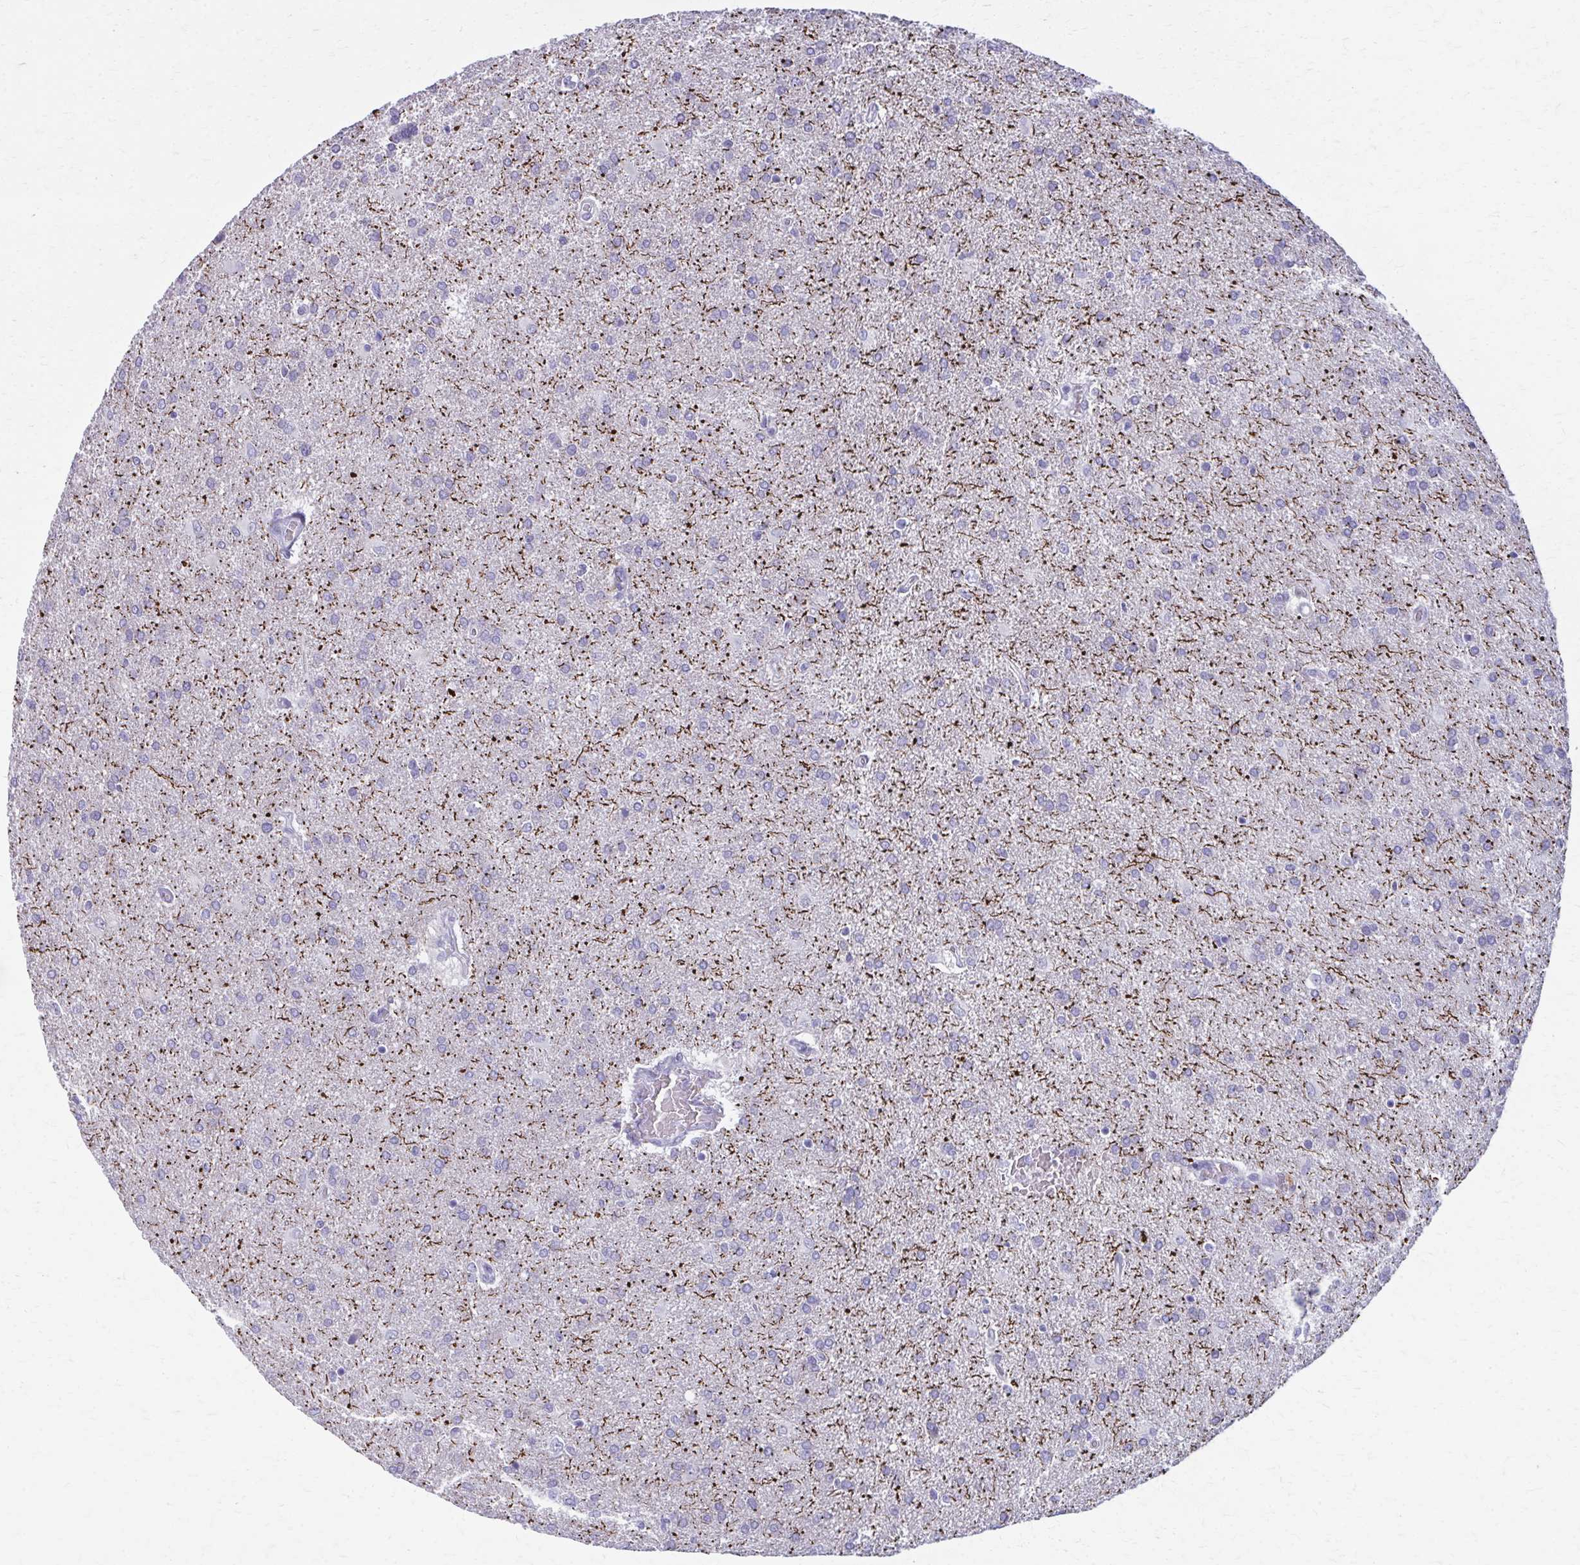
{"staining": {"intensity": "negative", "quantity": "none", "location": "none"}, "tissue": "glioma", "cell_type": "Tumor cells", "image_type": "cancer", "snomed": [{"axis": "morphology", "description": "Glioma, malignant, High grade"}, {"axis": "topography", "description": "Brain"}], "caption": "Tumor cells are negative for protein expression in human glioma.", "gene": "OR4M1", "patient": {"sex": "male", "age": 68}}